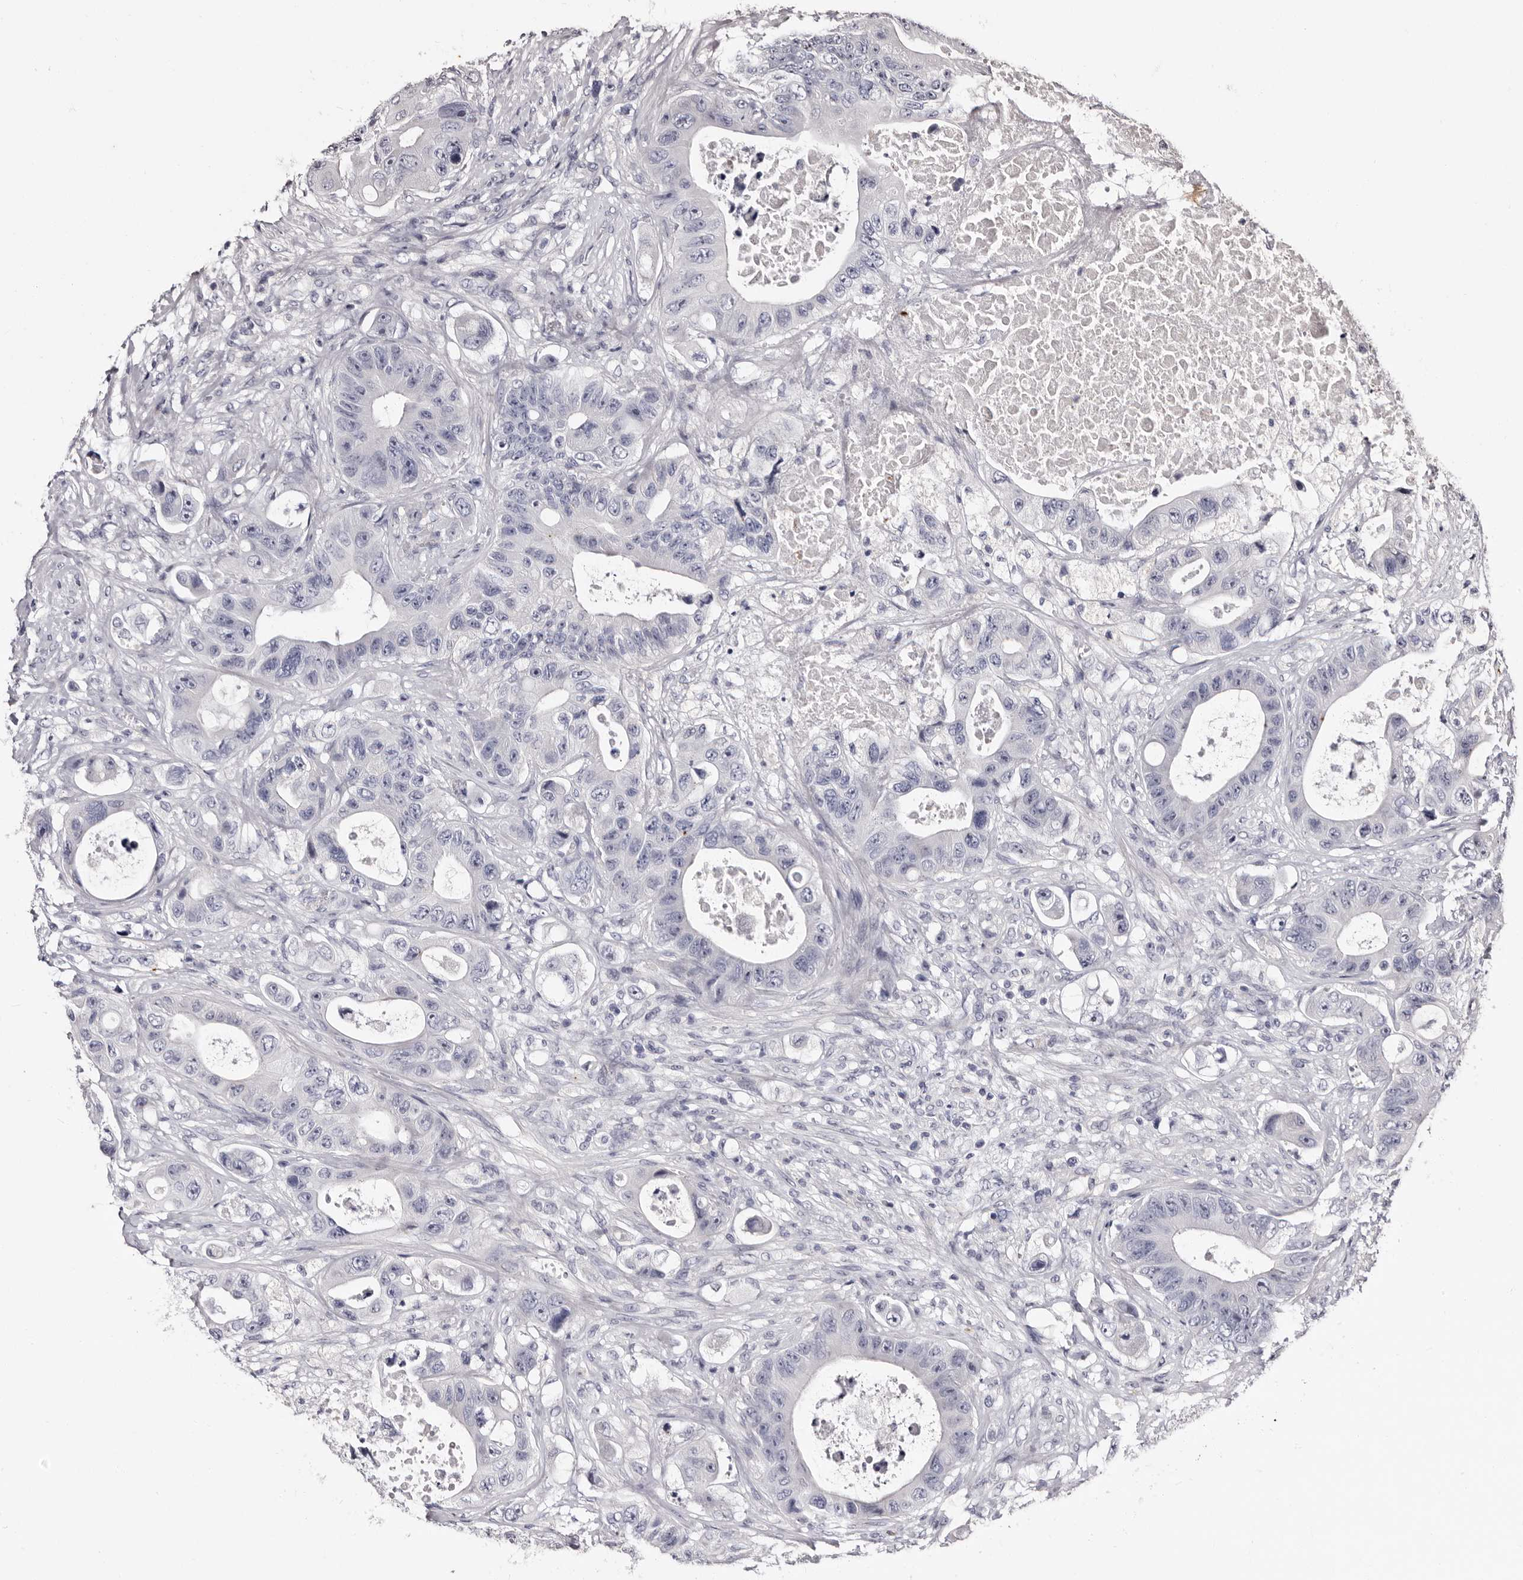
{"staining": {"intensity": "negative", "quantity": "none", "location": "none"}, "tissue": "colorectal cancer", "cell_type": "Tumor cells", "image_type": "cancer", "snomed": [{"axis": "morphology", "description": "Adenocarcinoma, NOS"}, {"axis": "topography", "description": "Colon"}], "caption": "This is a image of immunohistochemistry (IHC) staining of adenocarcinoma (colorectal), which shows no positivity in tumor cells.", "gene": "BPGM", "patient": {"sex": "female", "age": 46}}